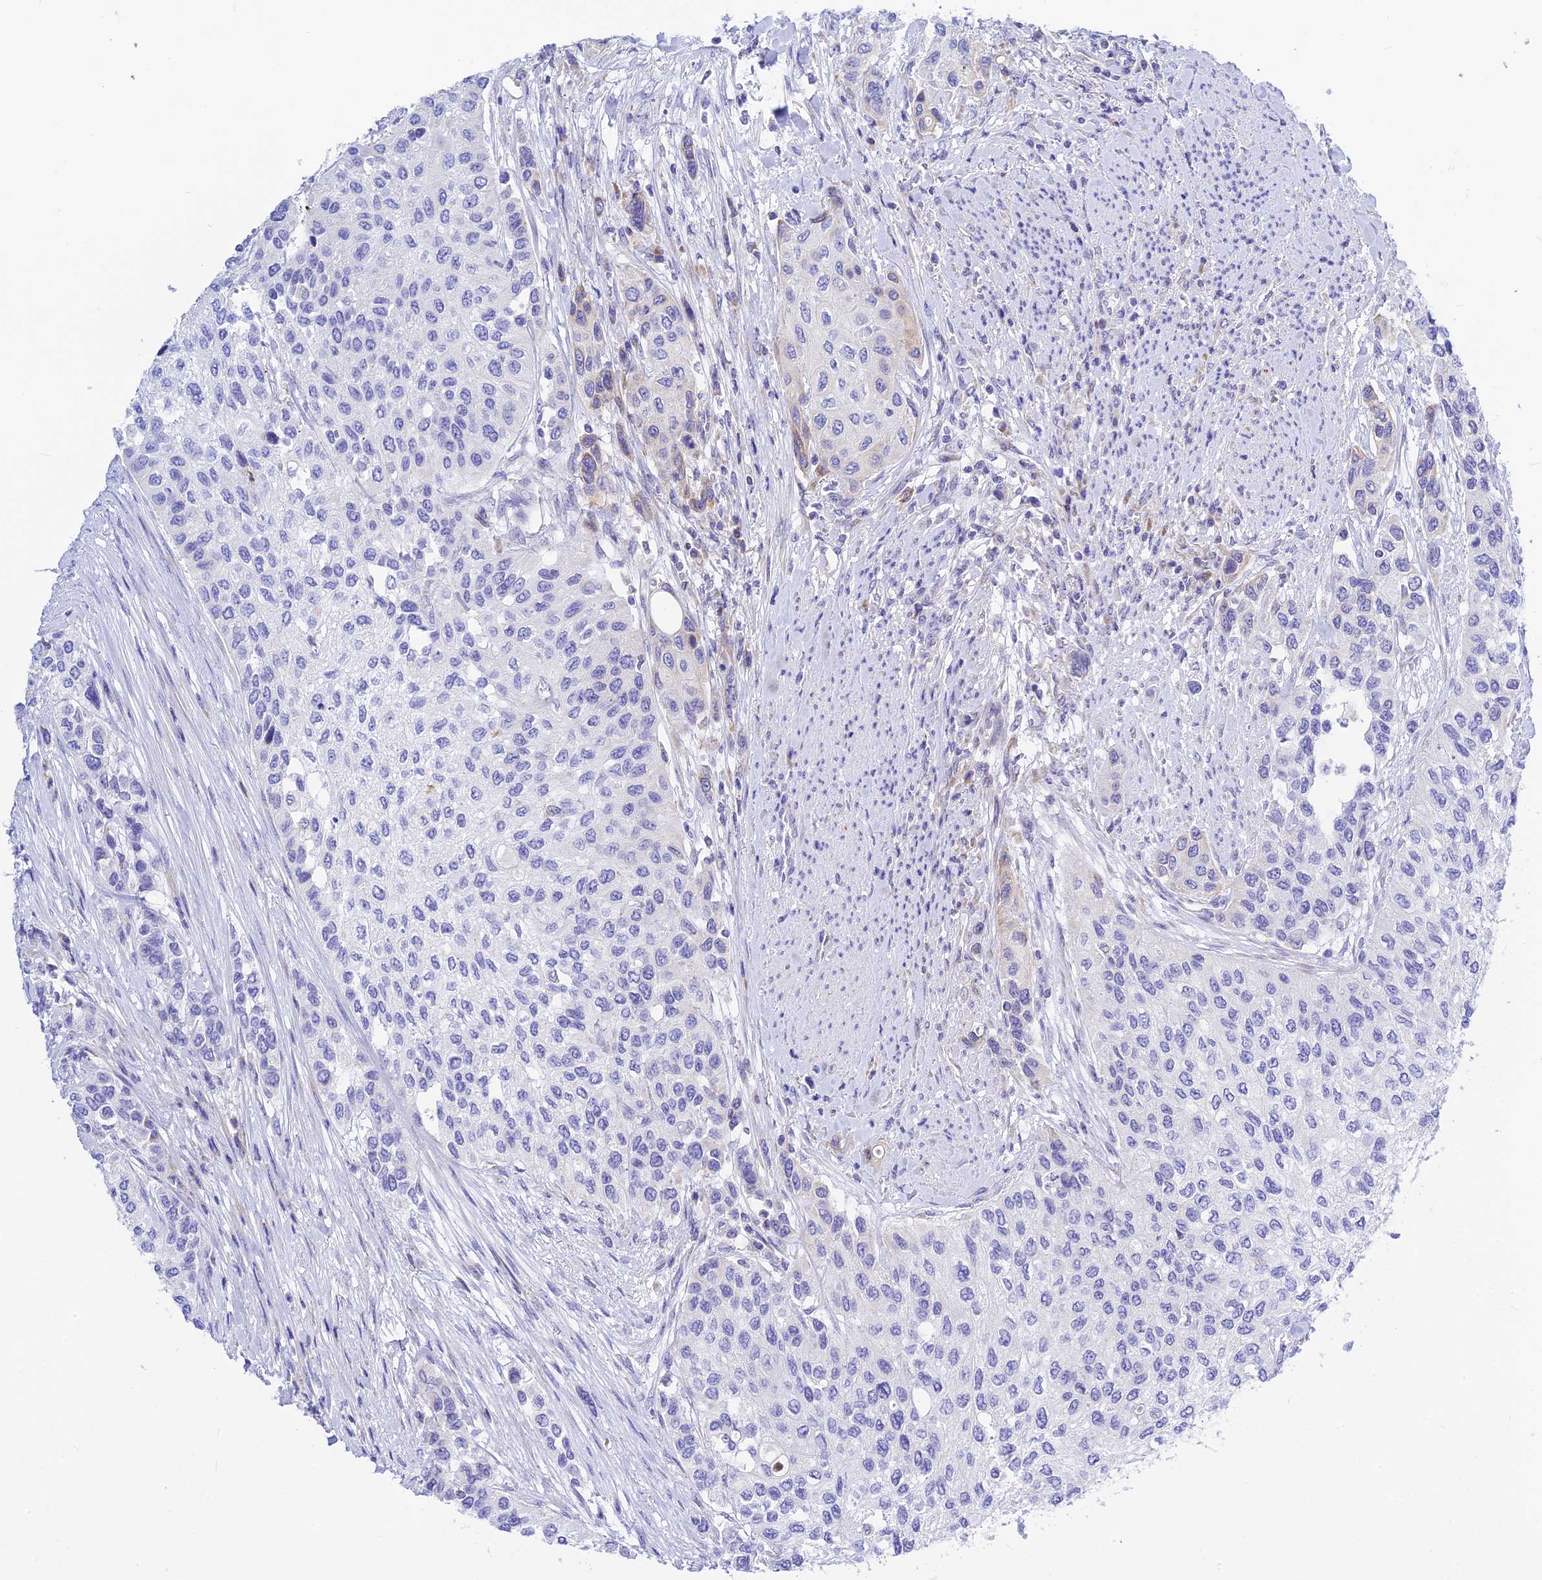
{"staining": {"intensity": "negative", "quantity": "none", "location": "none"}, "tissue": "urothelial cancer", "cell_type": "Tumor cells", "image_type": "cancer", "snomed": [{"axis": "morphology", "description": "Normal tissue, NOS"}, {"axis": "morphology", "description": "Urothelial carcinoma, High grade"}, {"axis": "topography", "description": "Vascular tissue"}, {"axis": "topography", "description": "Urinary bladder"}], "caption": "Immunohistochemistry (IHC) photomicrograph of neoplastic tissue: urothelial carcinoma (high-grade) stained with DAB shows no significant protein expression in tumor cells.", "gene": "CNOT6", "patient": {"sex": "female", "age": 56}}